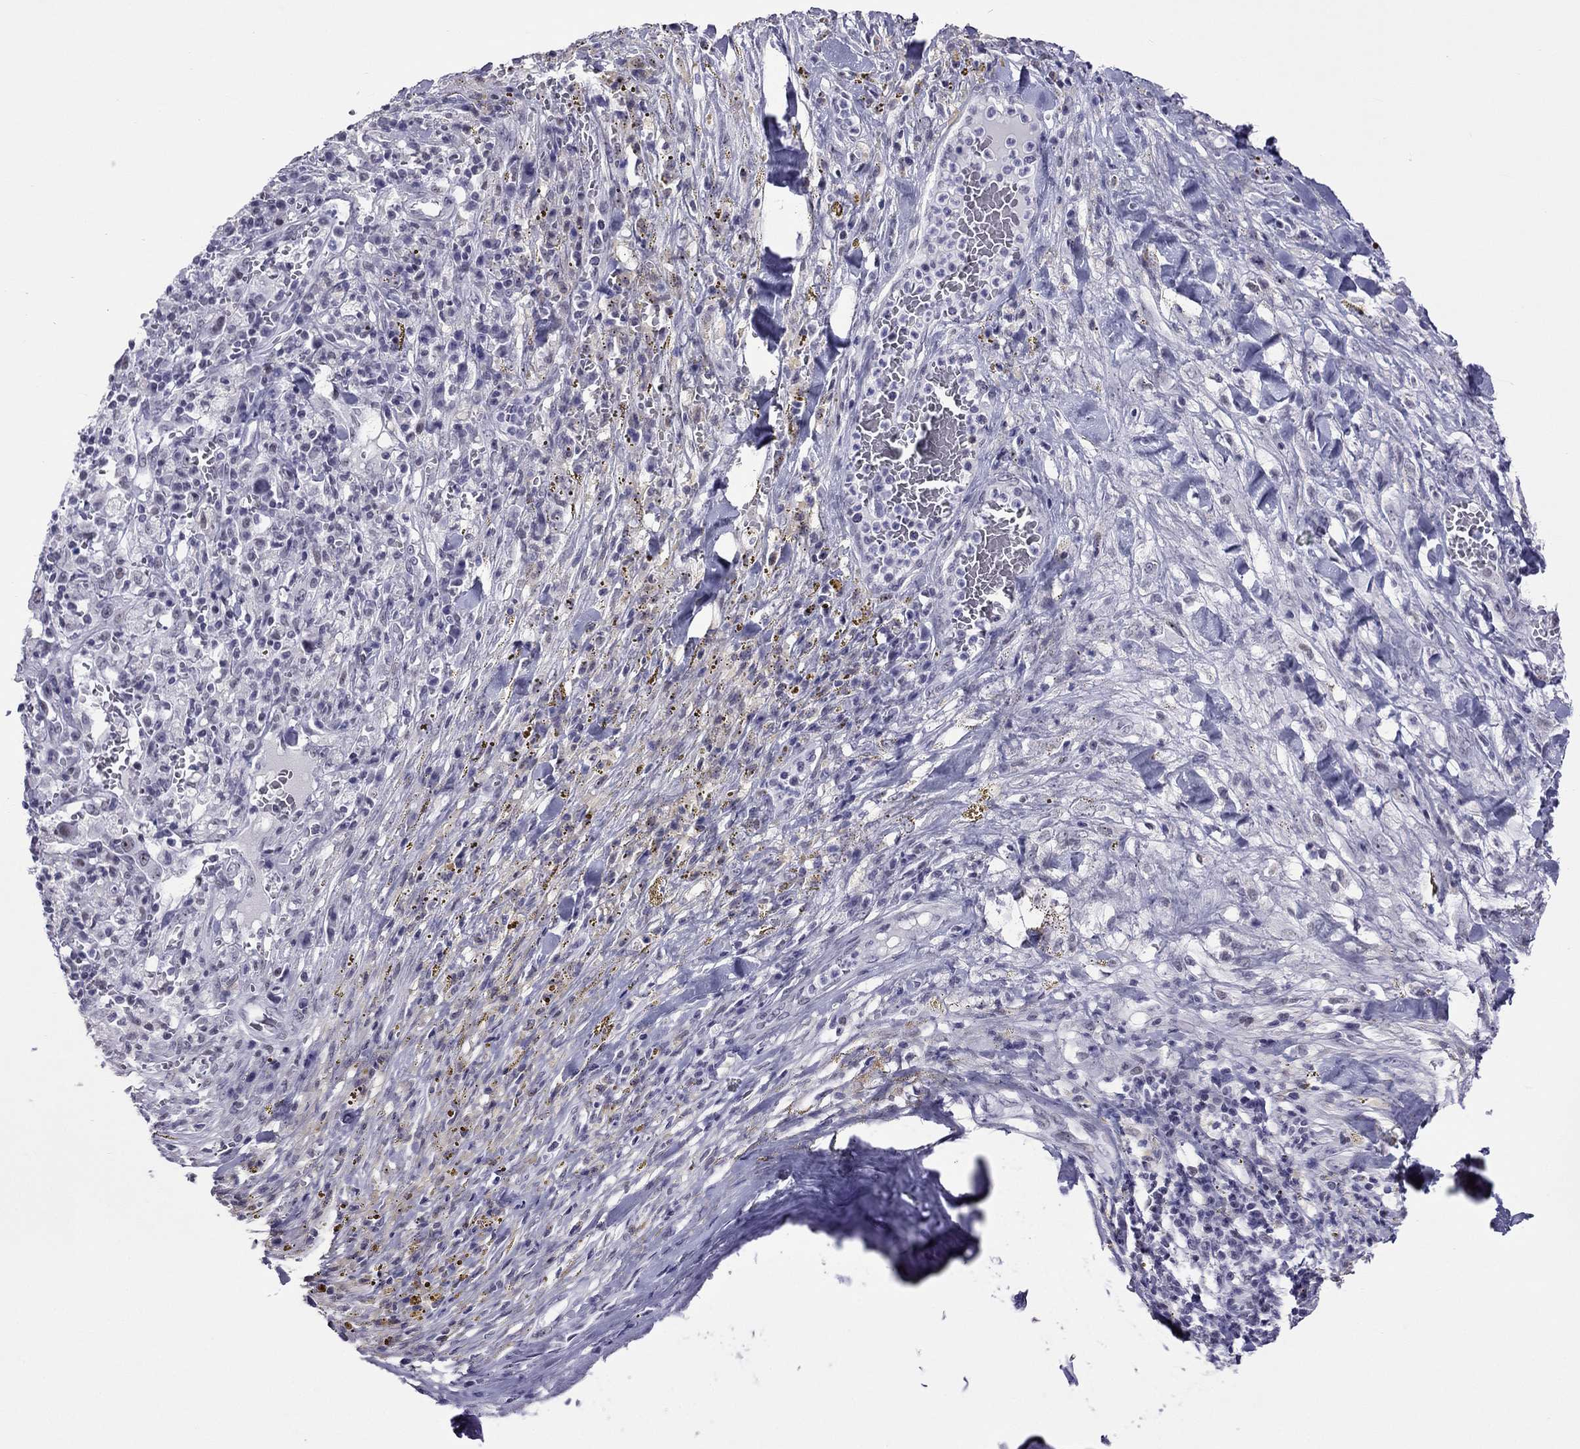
{"staining": {"intensity": "negative", "quantity": "none", "location": "none"}, "tissue": "melanoma", "cell_type": "Tumor cells", "image_type": "cancer", "snomed": [{"axis": "morphology", "description": "Malignant melanoma, NOS"}, {"axis": "topography", "description": "Skin"}], "caption": "This is a photomicrograph of IHC staining of malignant melanoma, which shows no expression in tumor cells.", "gene": "ZNF646", "patient": {"sex": "female", "age": 91}}